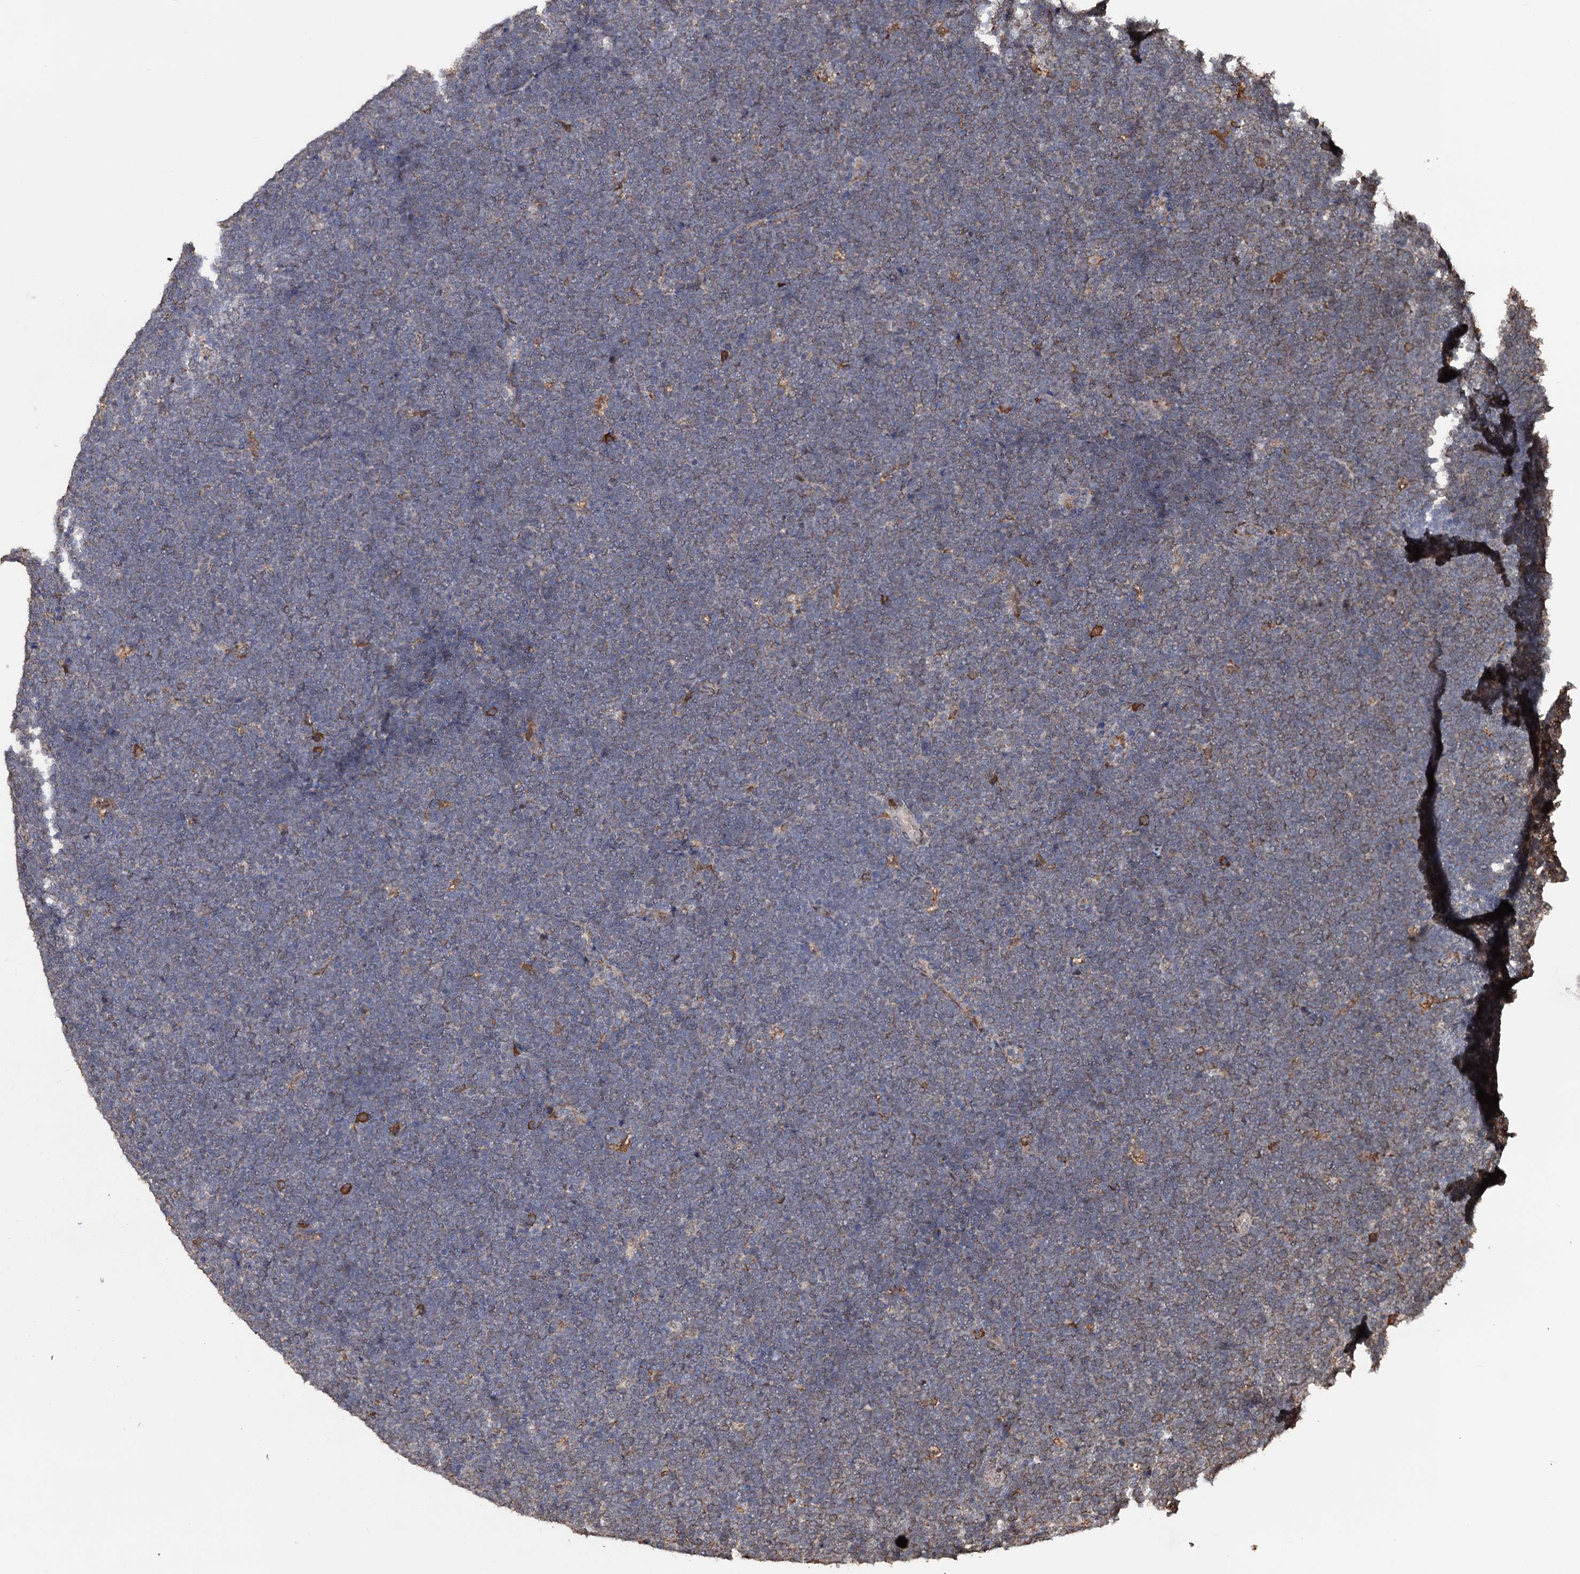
{"staining": {"intensity": "weak", "quantity": "<25%", "location": "cytoplasmic/membranous"}, "tissue": "lymphoma", "cell_type": "Tumor cells", "image_type": "cancer", "snomed": [{"axis": "morphology", "description": "Malignant lymphoma, non-Hodgkin's type, High grade"}, {"axis": "topography", "description": "Lymph node"}], "caption": "This photomicrograph is of high-grade malignant lymphoma, non-Hodgkin's type stained with immunohistochemistry to label a protein in brown with the nuclei are counter-stained blue. There is no positivity in tumor cells.", "gene": "TBC1D12", "patient": {"sex": "male", "age": 13}}